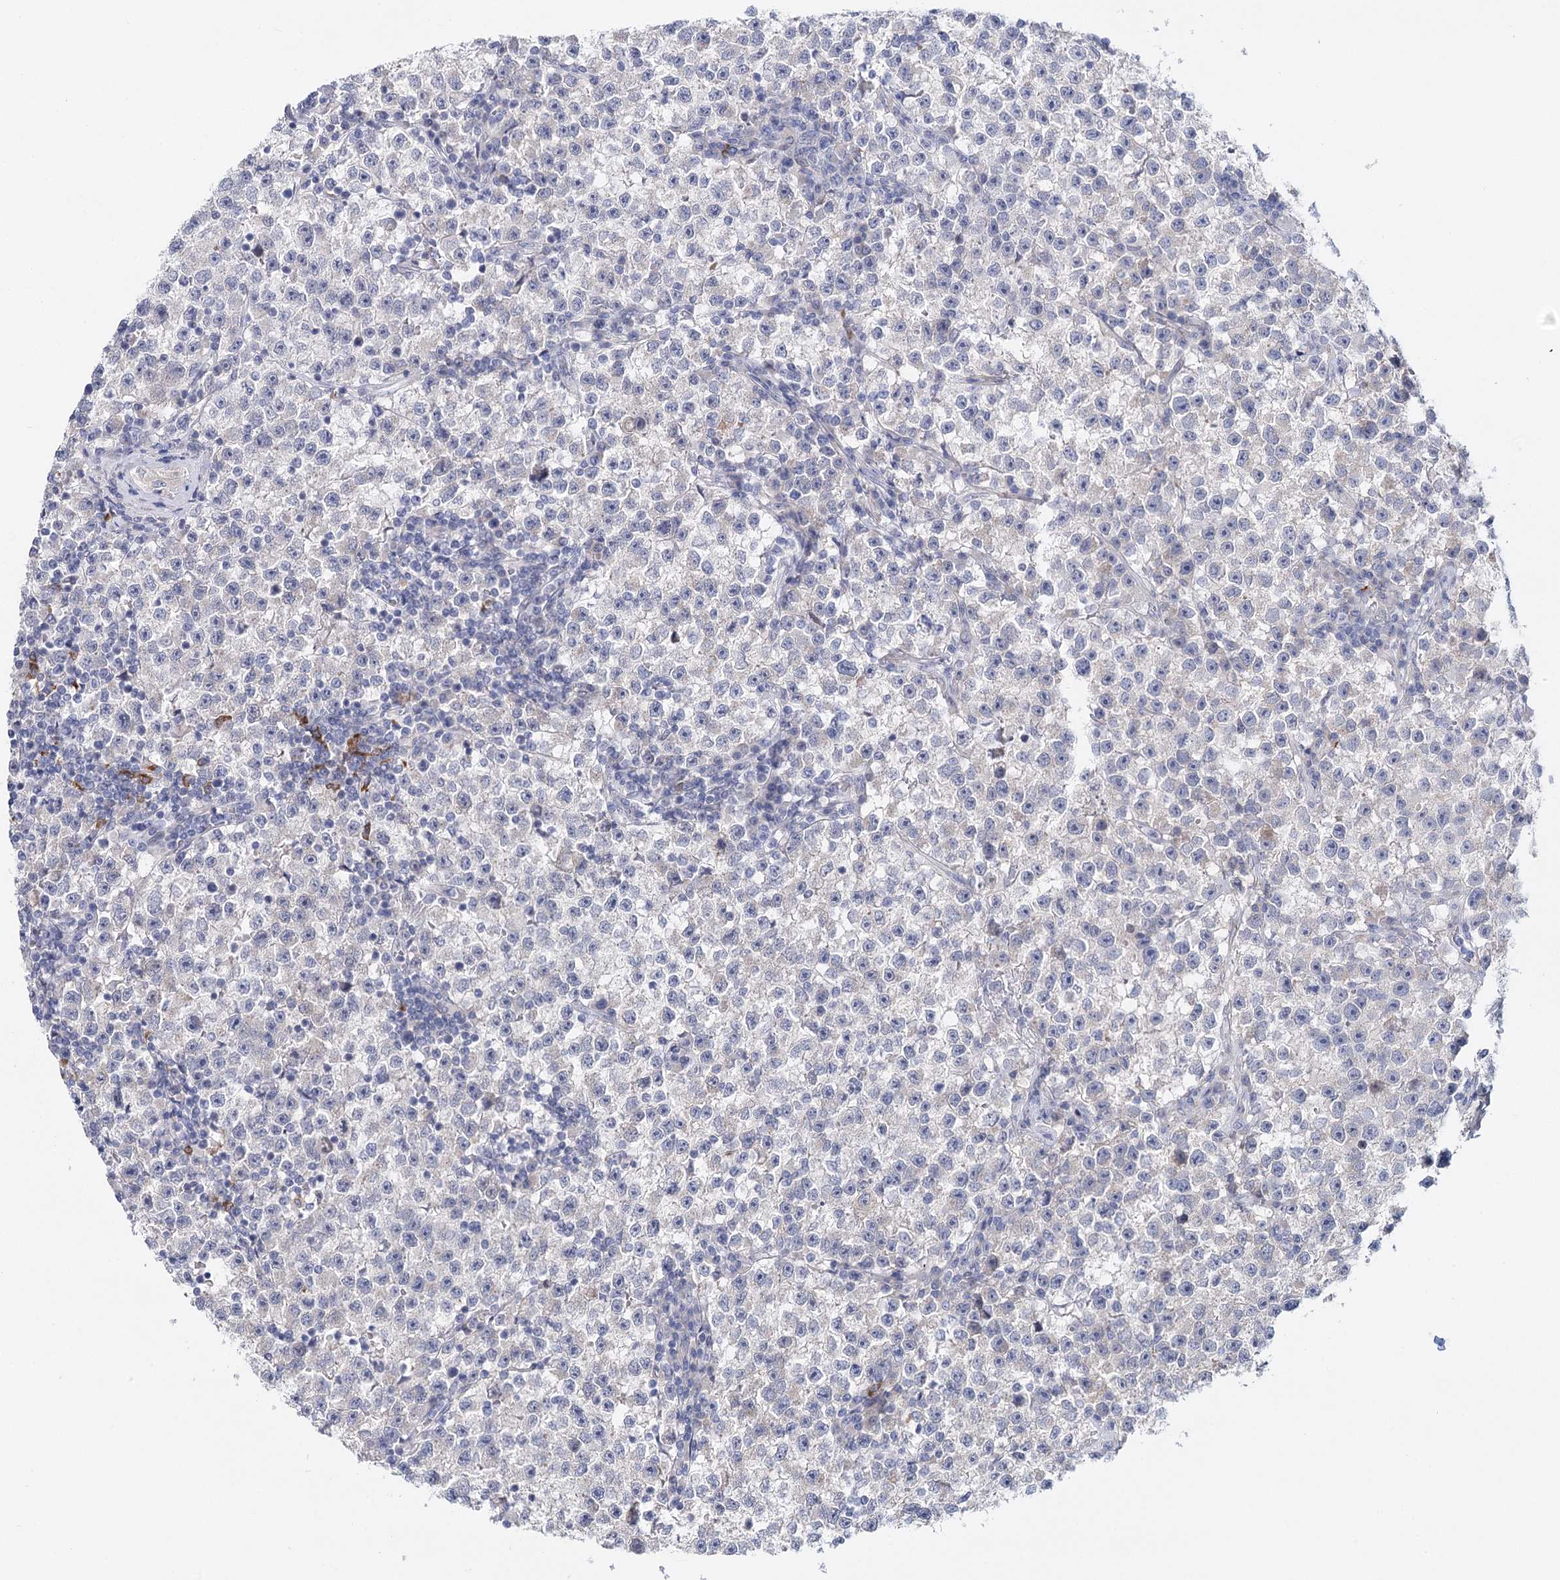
{"staining": {"intensity": "negative", "quantity": "none", "location": "none"}, "tissue": "testis cancer", "cell_type": "Tumor cells", "image_type": "cancer", "snomed": [{"axis": "morphology", "description": "Seminoma, NOS"}, {"axis": "topography", "description": "Testis"}], "caption": "Testis seminoma was stained to show a protein in brown. There is no significant staining in tumor cells. The staining was performed using DAB to visualize the protein expression in brown, while the nuclei were stained in blue with hematoxylin (Magnification: 20x).", "gene": "TEX12", "patient": {"sex": "male", "age": 22}}